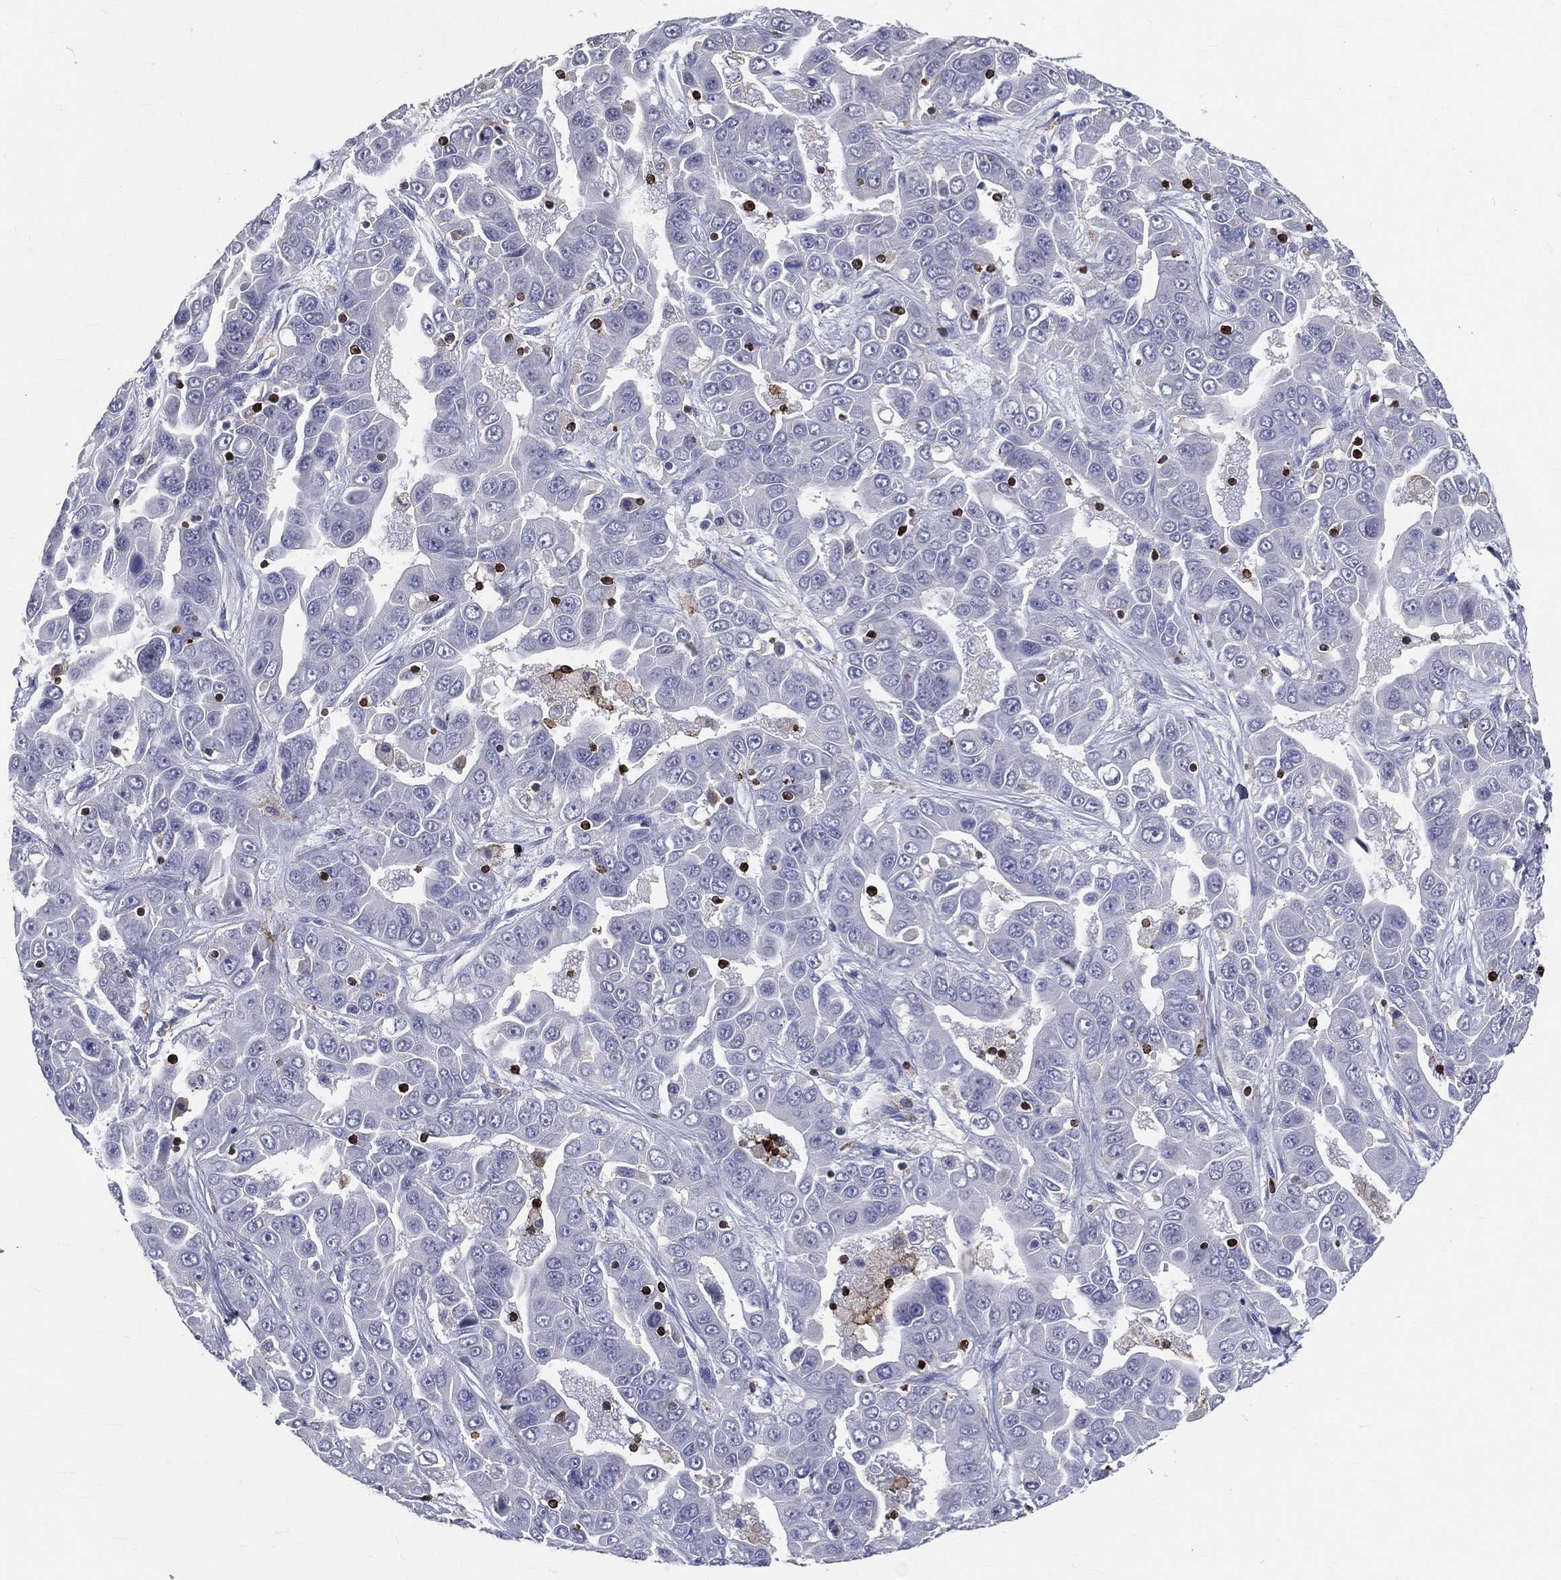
{"staining": {"intensity": "negative", "quantity": "none", "location": "none"}, "tissue": "liver cancer", "cell_type": "Tumor cells", "image_type": "cancer", "snomed": [{"axis": "morphology", "description": "Cholangiocarcinoma"}, {"axis": "topography", "description": "Liver"}], "caption": "Immunohistochemical staining of liver cancer (cholangiocarcinoma) displays no significant positivity in tumor cells. Brightfield microscopy of IHC stained with DAB (brown) and hematoxylin (blue), captured at high magnification.", "gene": "CTSW", "patient": {"sex": "female", "age": 52}}